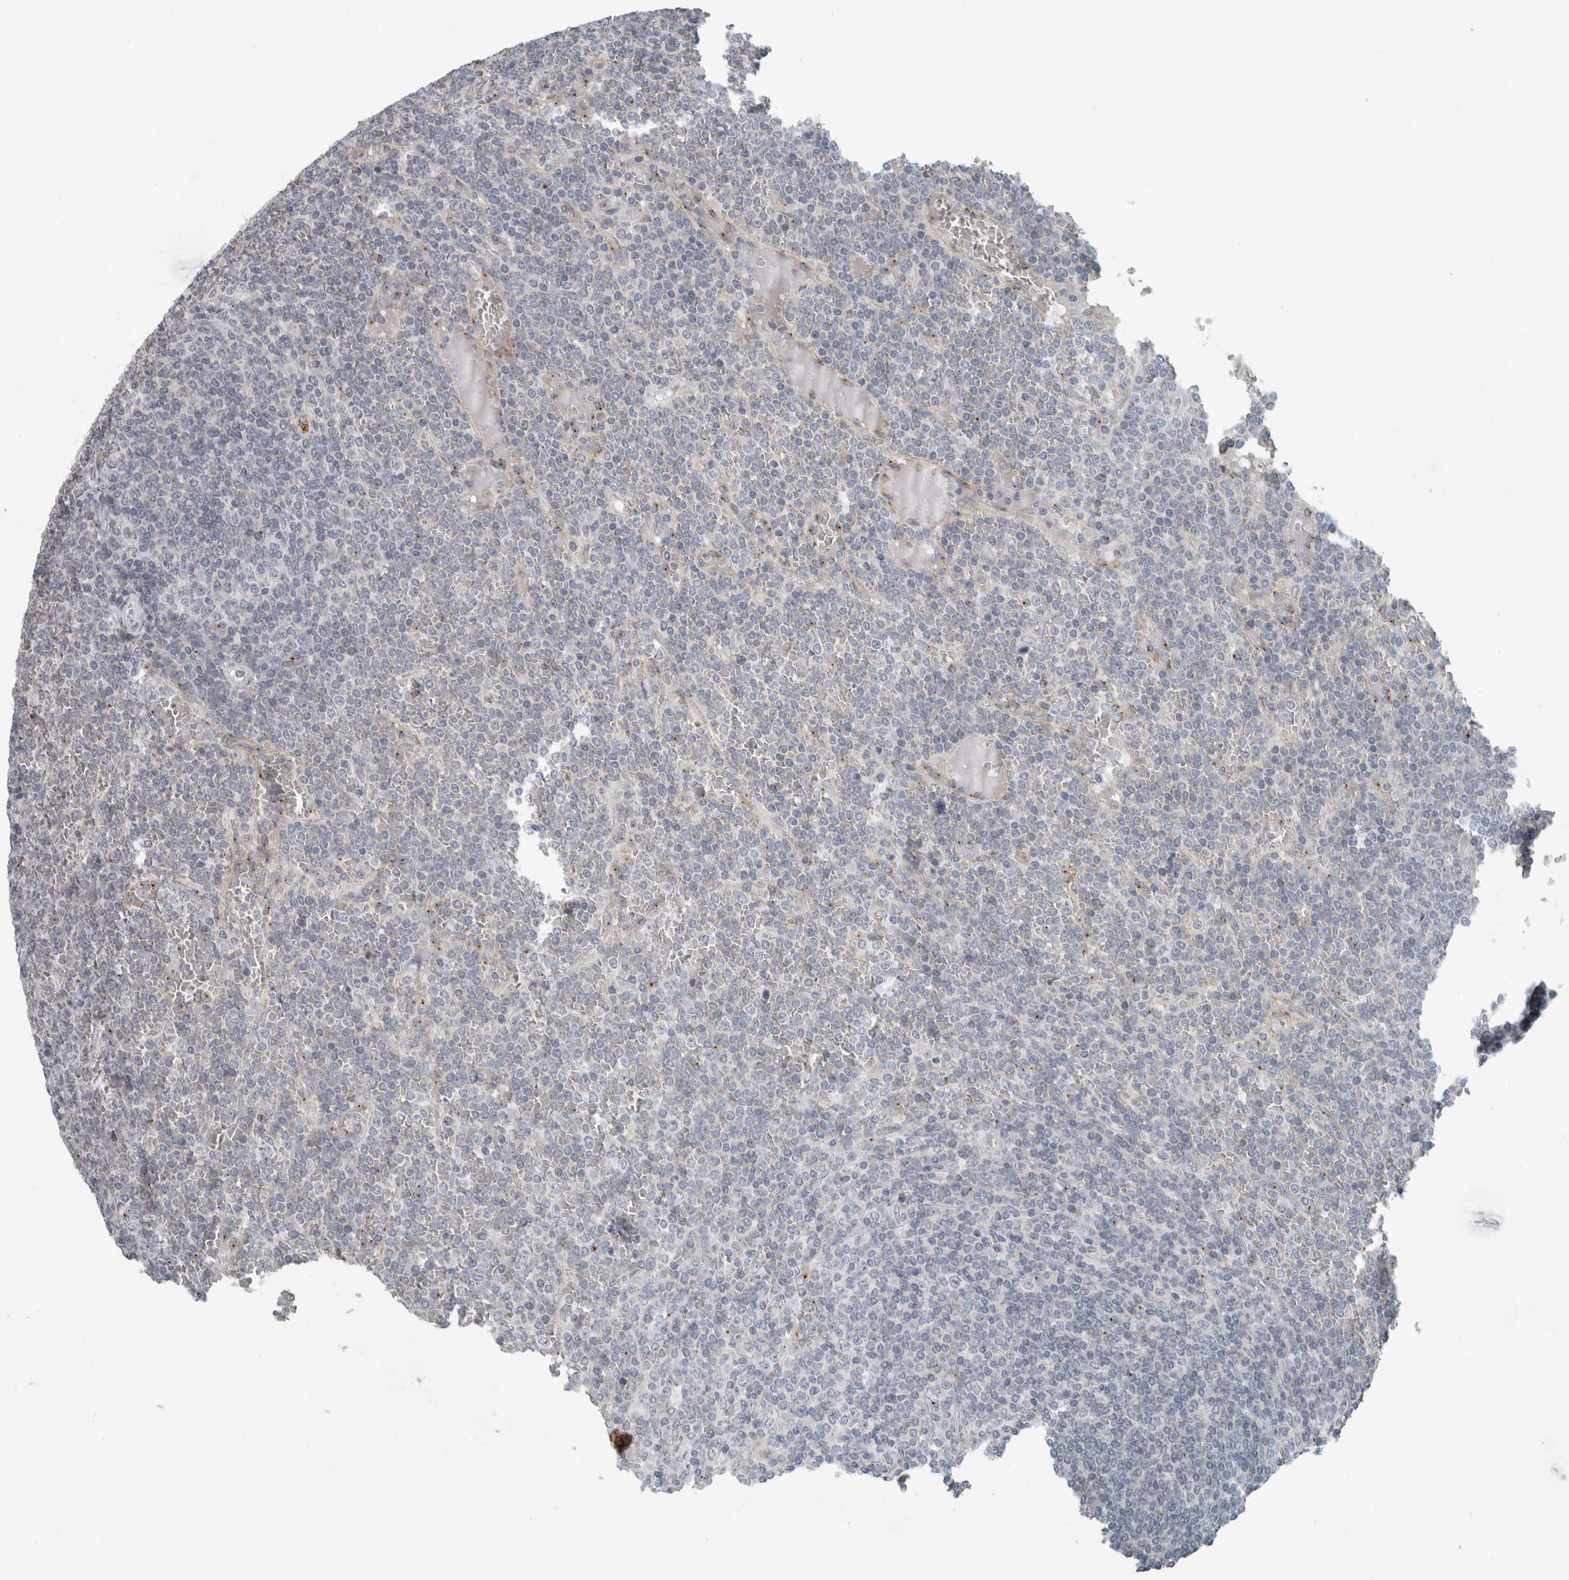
{"staining": {"intensity": "negative", "quantity": "none", "location": "none"}, "tissue": "lymphoma", "cell_type": "Tumor cells", "image_type": "cancer", "snomed": [{"axis": "morphology", "description": "Malignant lymphoma, non-Hodgkin's type, Low grade"}, {"axis": "topography", "description": "Spleen"}], "caption": "Immunohistochemical staining of lymphoma exhibits no significant staining in tumor cells. Brightfield microscopy of immunohistochemistry stained with DAB (brown) and hematoxylin (blue), captured at high magnification.", "gene": "KIF1C", "patient": {"sex": "female", "age": 19}}